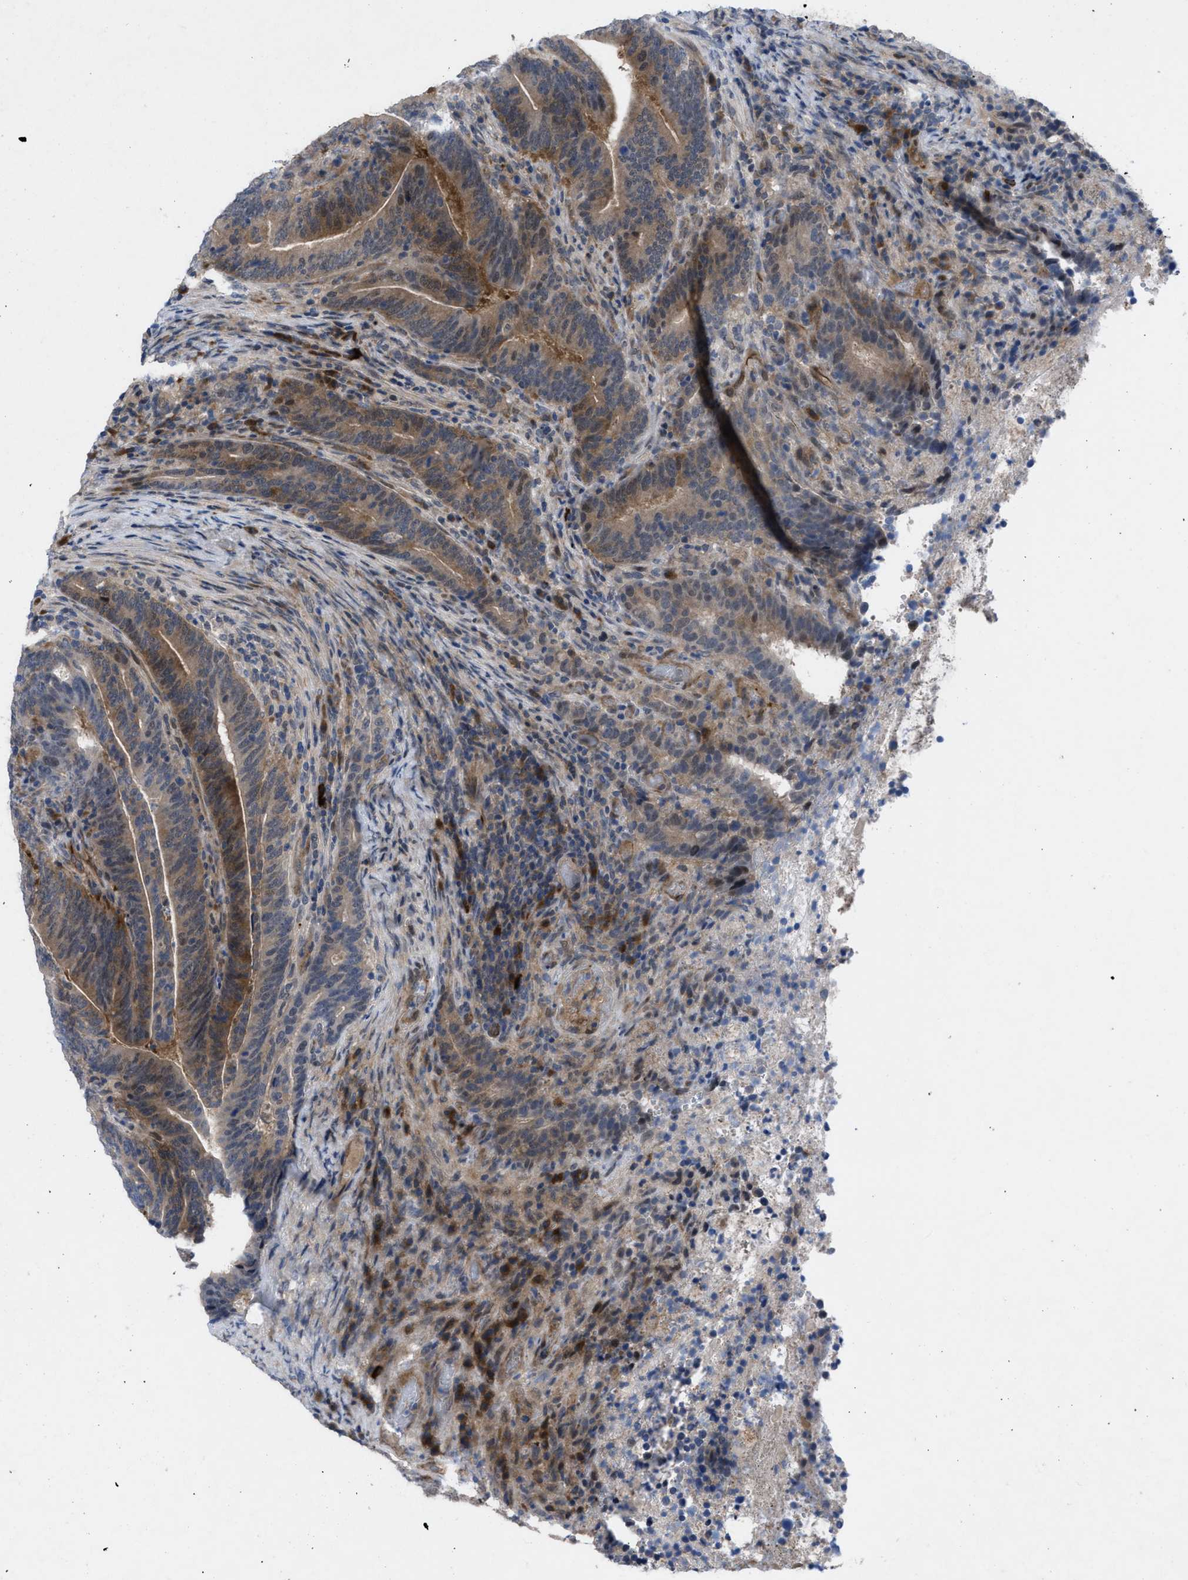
{"staining": {"intensity": "moderate", "quantity": "25%-75%", "location": "cytoplasmic/membranous"}, "tissue": "colorectal cancer", "cell_type": "Tumor cells", "image_type": "cancer", "snomed": [{"axis": "morphology", "description": "Adenocarcinoma, NOS"}, {"axis": "topography", "description": "Colon"}], "caption": "Immunohistochemical staining of adenocarcinoma (colorectal) reveals medium levels of moderate cytoplasmic/membranous positivity in about 25%-75% of tumor cells. Nuclei are stained in blue.", "gene": "IL17RE", "patient": {"sex": "female", "age": 66}}